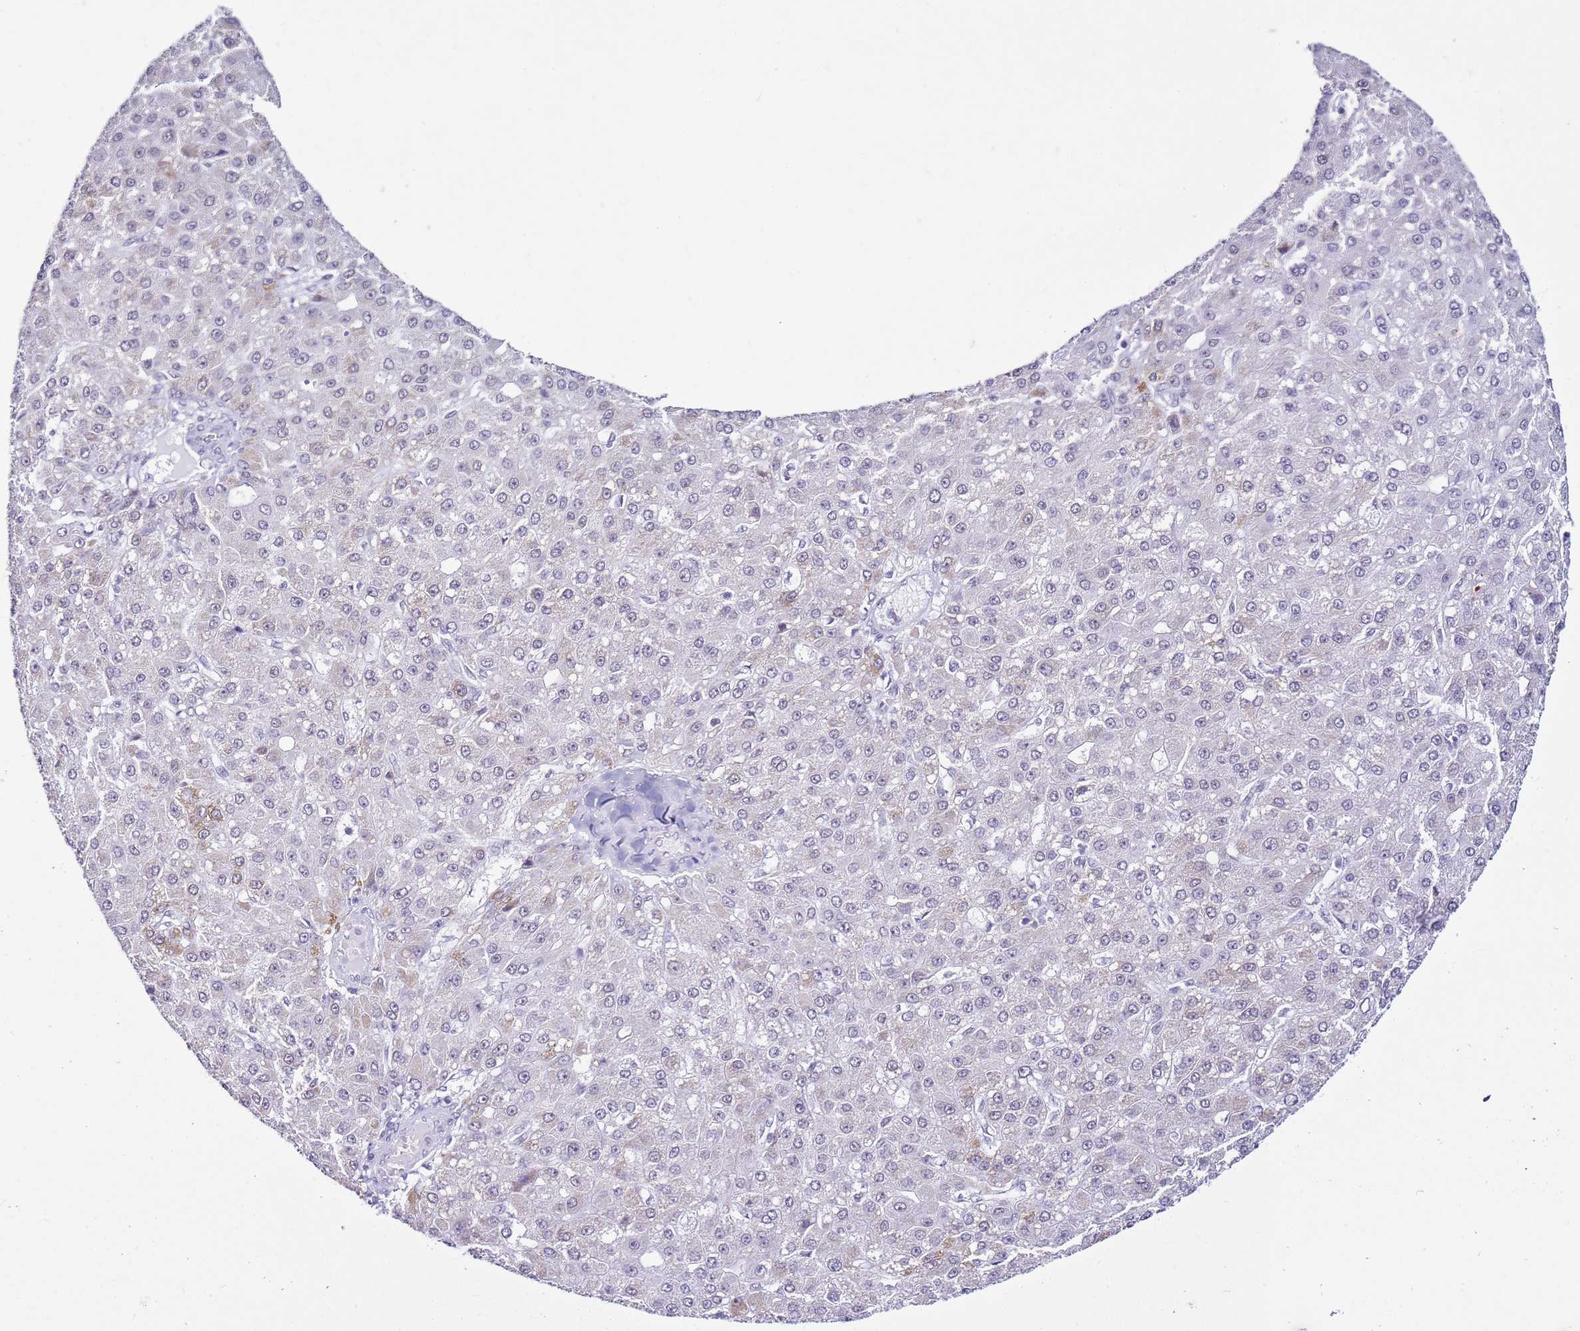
{"staining": {"intensity": "negative", "quantity": "none", "location": "none"}, "tissue": "liver cancer", "cell_type": "Tumor cells", "image_type": "cancer", "snomed": [{"axis": "morphology", "description": "Carcinoma, Hepatocellular, NOS"}, {"axis": "topography", "description": "Liver"}], "caption": "Tumor cells are negative for brown protein staining in liver cancer (hepatocellular carcinoma).", "gene": "DHX15", "patient": {"sex": "male", "age": 67}}